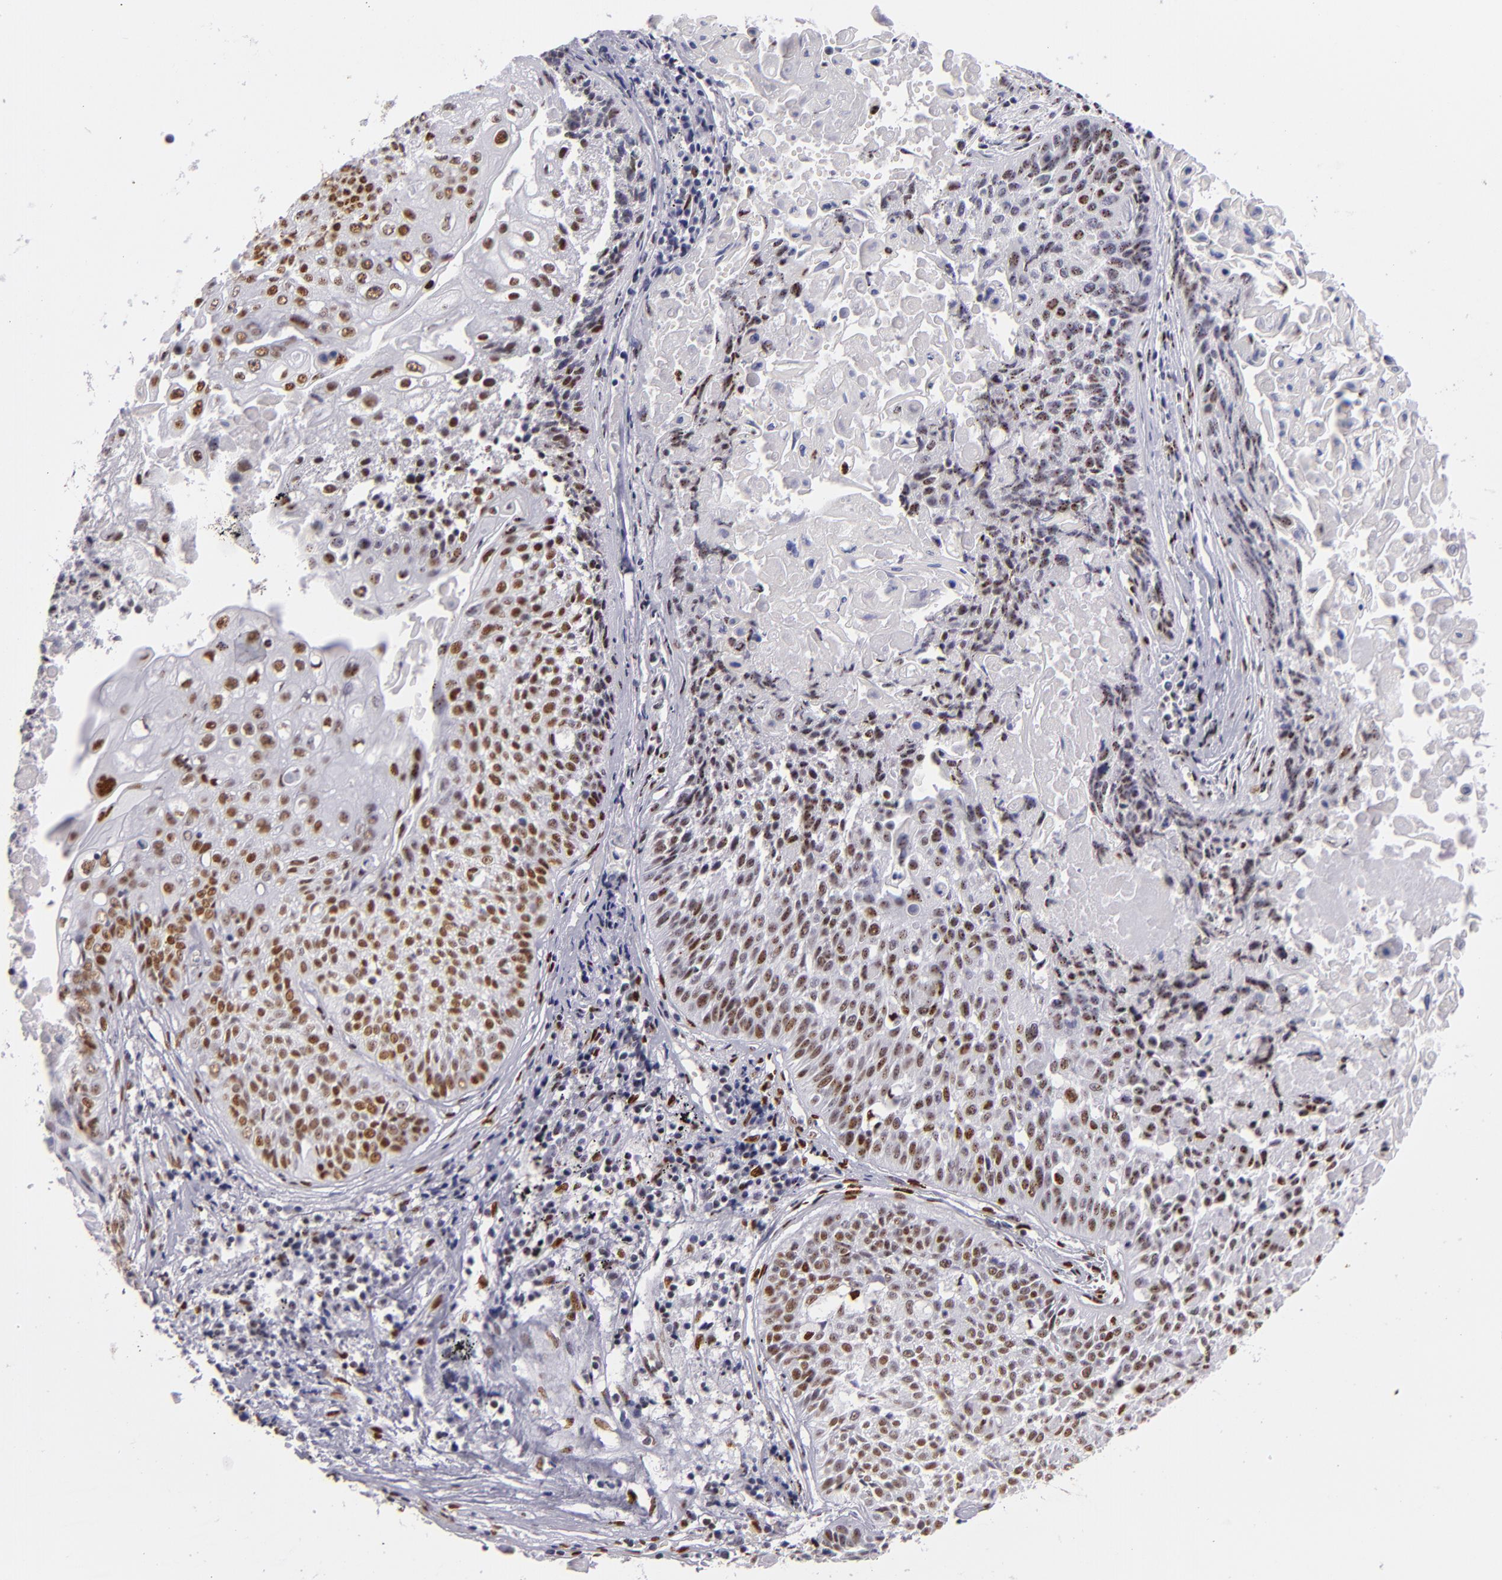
{"staining": {"intensity": "moderate", "quantity": ">75%", "location": "nuclear"}, "tissue": "lung cancer", "cell_type": "Tumor cells", "image_type": "cancer", "snomed": [{"axis": "morphology", "description": "Adenocarcinoma, NOS"}, {"axis": "topography", "description": "Lung"}], "caption": "Immunohistochemical staining of human lung adenocarcinoma exhibits medium levels of moderate nuclear protein expression in approximately >75% of tumor cells. Nuclei are stained in blue.", "gene": "TOP3A", "patient": {"sex": "male", "age": 60}}